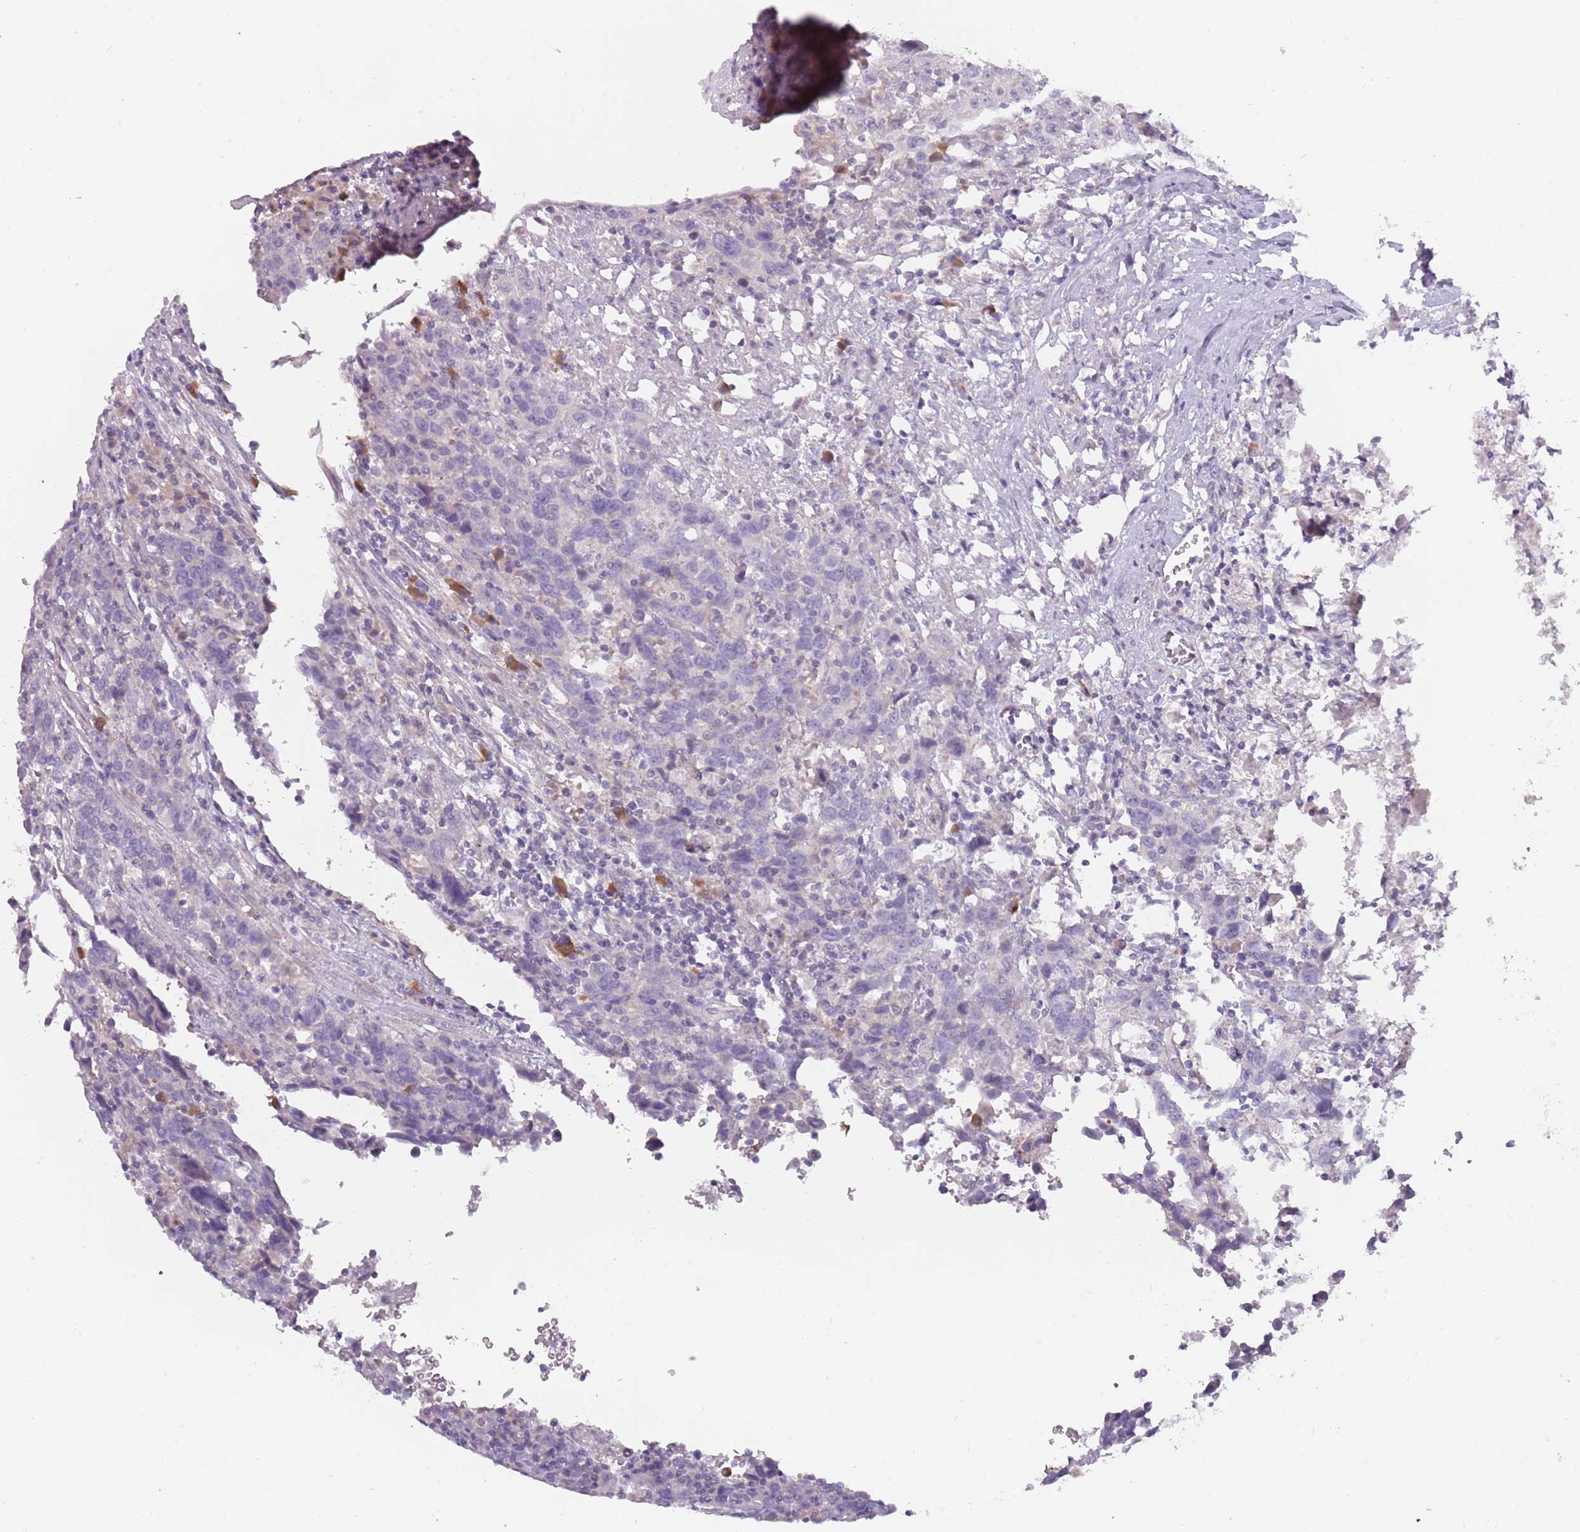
{"staining": {"intensity": "negative", "quantity": "none", "location": "none"}, "tissue": "urothelial cancer", "cell_type": "Tumor cells", "image_type": "cancer", "snomed": [{"axis": "morphology", "description": "Urothelial carcinoma, High grade"}, {"axis": "topography", "description": "Urinary bladder"}], "caption": "Human urothelial cancer stained for a protein using IHC reveals no positivity in tumor cells.", "gene": "DDX4", "patient": {"sex": "male", "age": 61}}